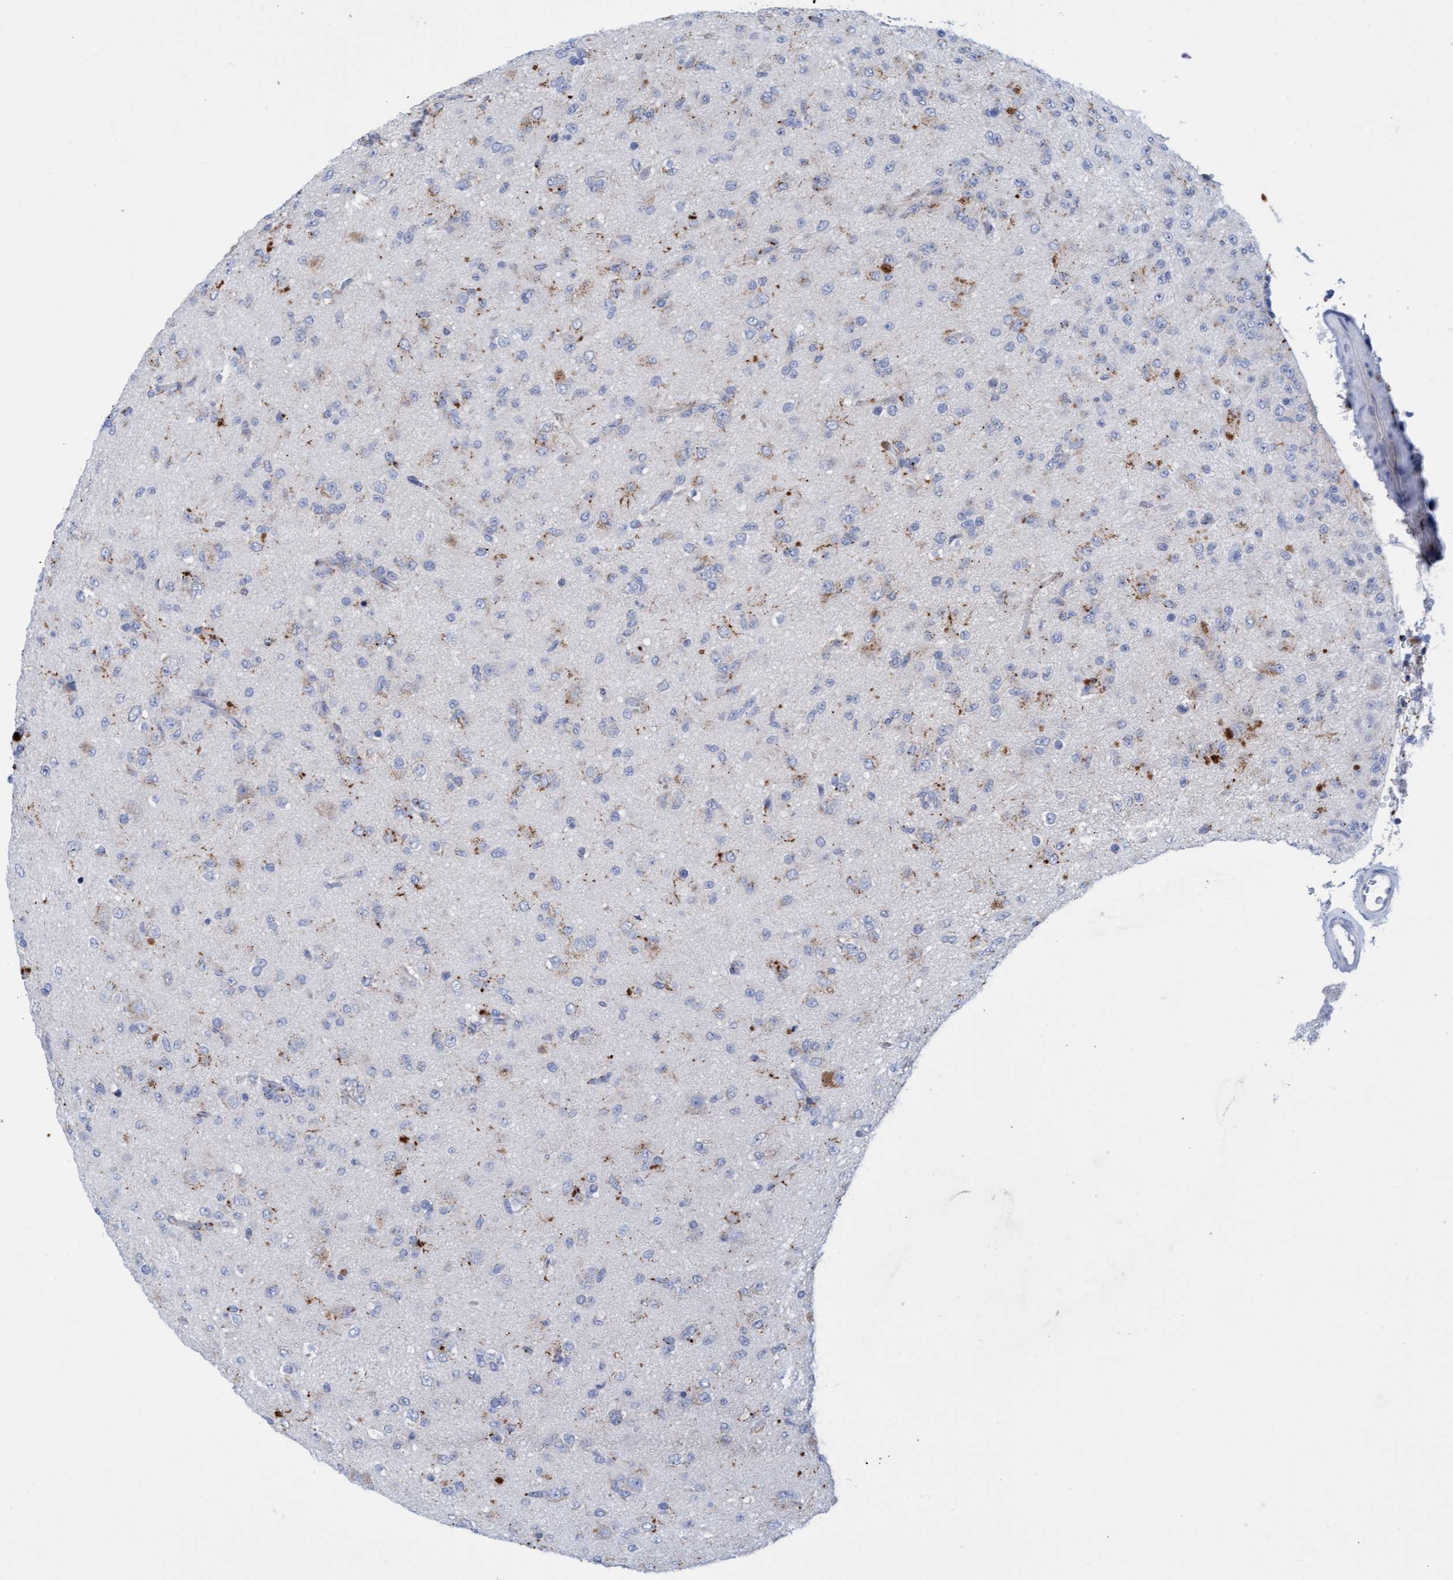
{"staining": {"intensity": "weak", "quantity": "<25%", "location": "cytoplasmic/membranous"}, "tissue": "glioma", "cell_type": "Tumor cells", "image_type": "cancer", "snomed": [{"axis": "morphology", "description": "Glioma, malignant, Low grade"}, {"axis": "topography", "description": "Brain"}], "caption": "There is no significant staining in tumor cells of malignant glioma (low-grade).", "gene": "SGSH", "patient": {"sex": "male", "age": 65}}